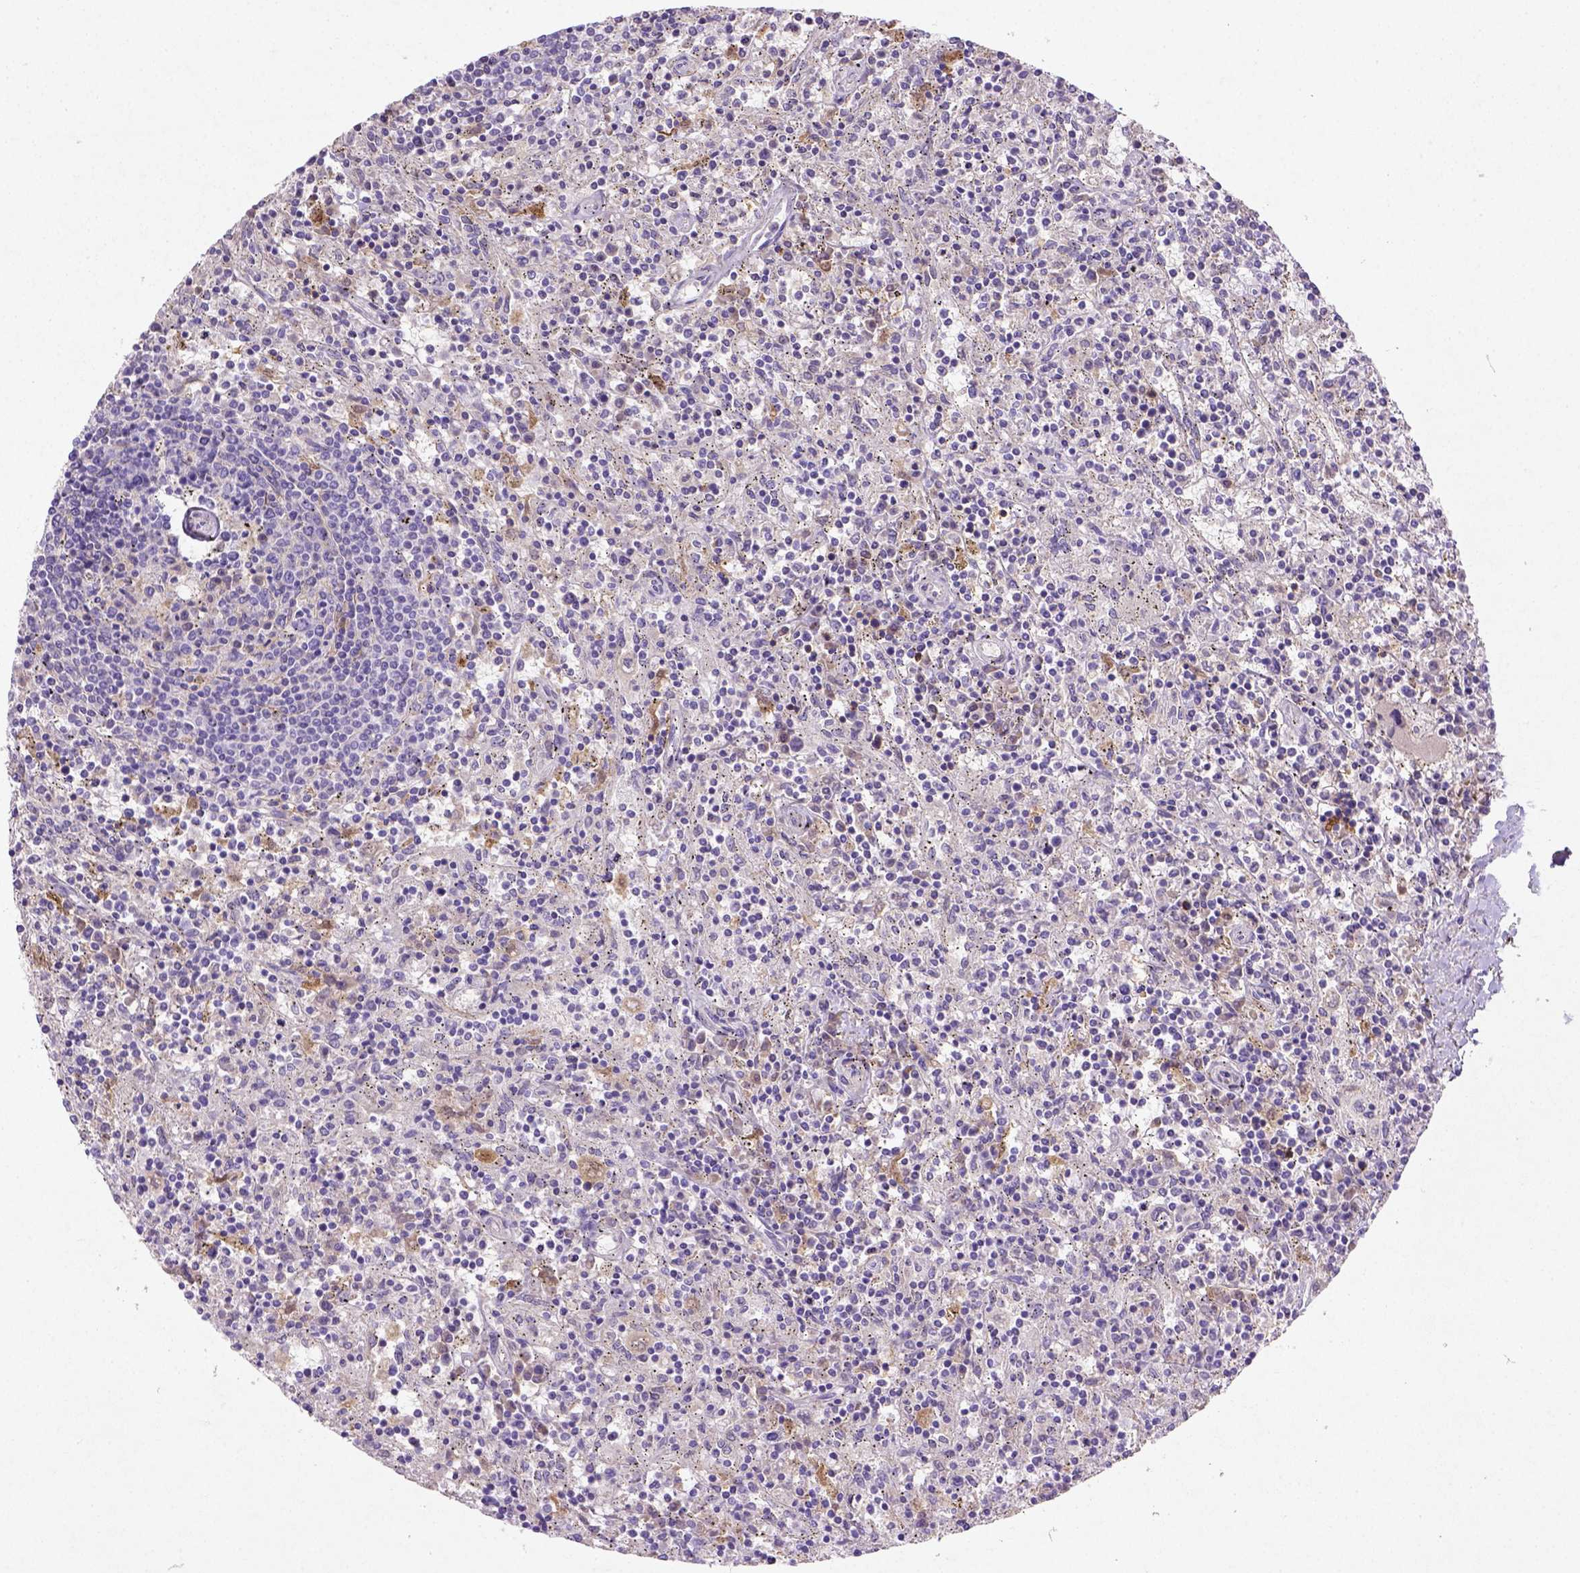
{"staining": {"intensity": "negative", "quantity": "none", "location": "none"}, "tissue": "lymphoma", "cell_type": "Tumor cells", "image_type": "cancer", "snomed": [{"axis": "morphology", "description": "Malignant lymphoma, non-Hodgkin's type, Low grade"}, {"axis": "topography", "description": "Spleen"}], "caption": "Histopathology image shows no protein staining in tumor cells of low-grade malignant lymphoma, non-Hodgkin's type tissue. (DAB (3,3'-diaminobenzidine) IHC visualized using brightfield microscopy, high magnification).", "gene": "NUDT2", "patient": {"sex": "male", "age": 62}}